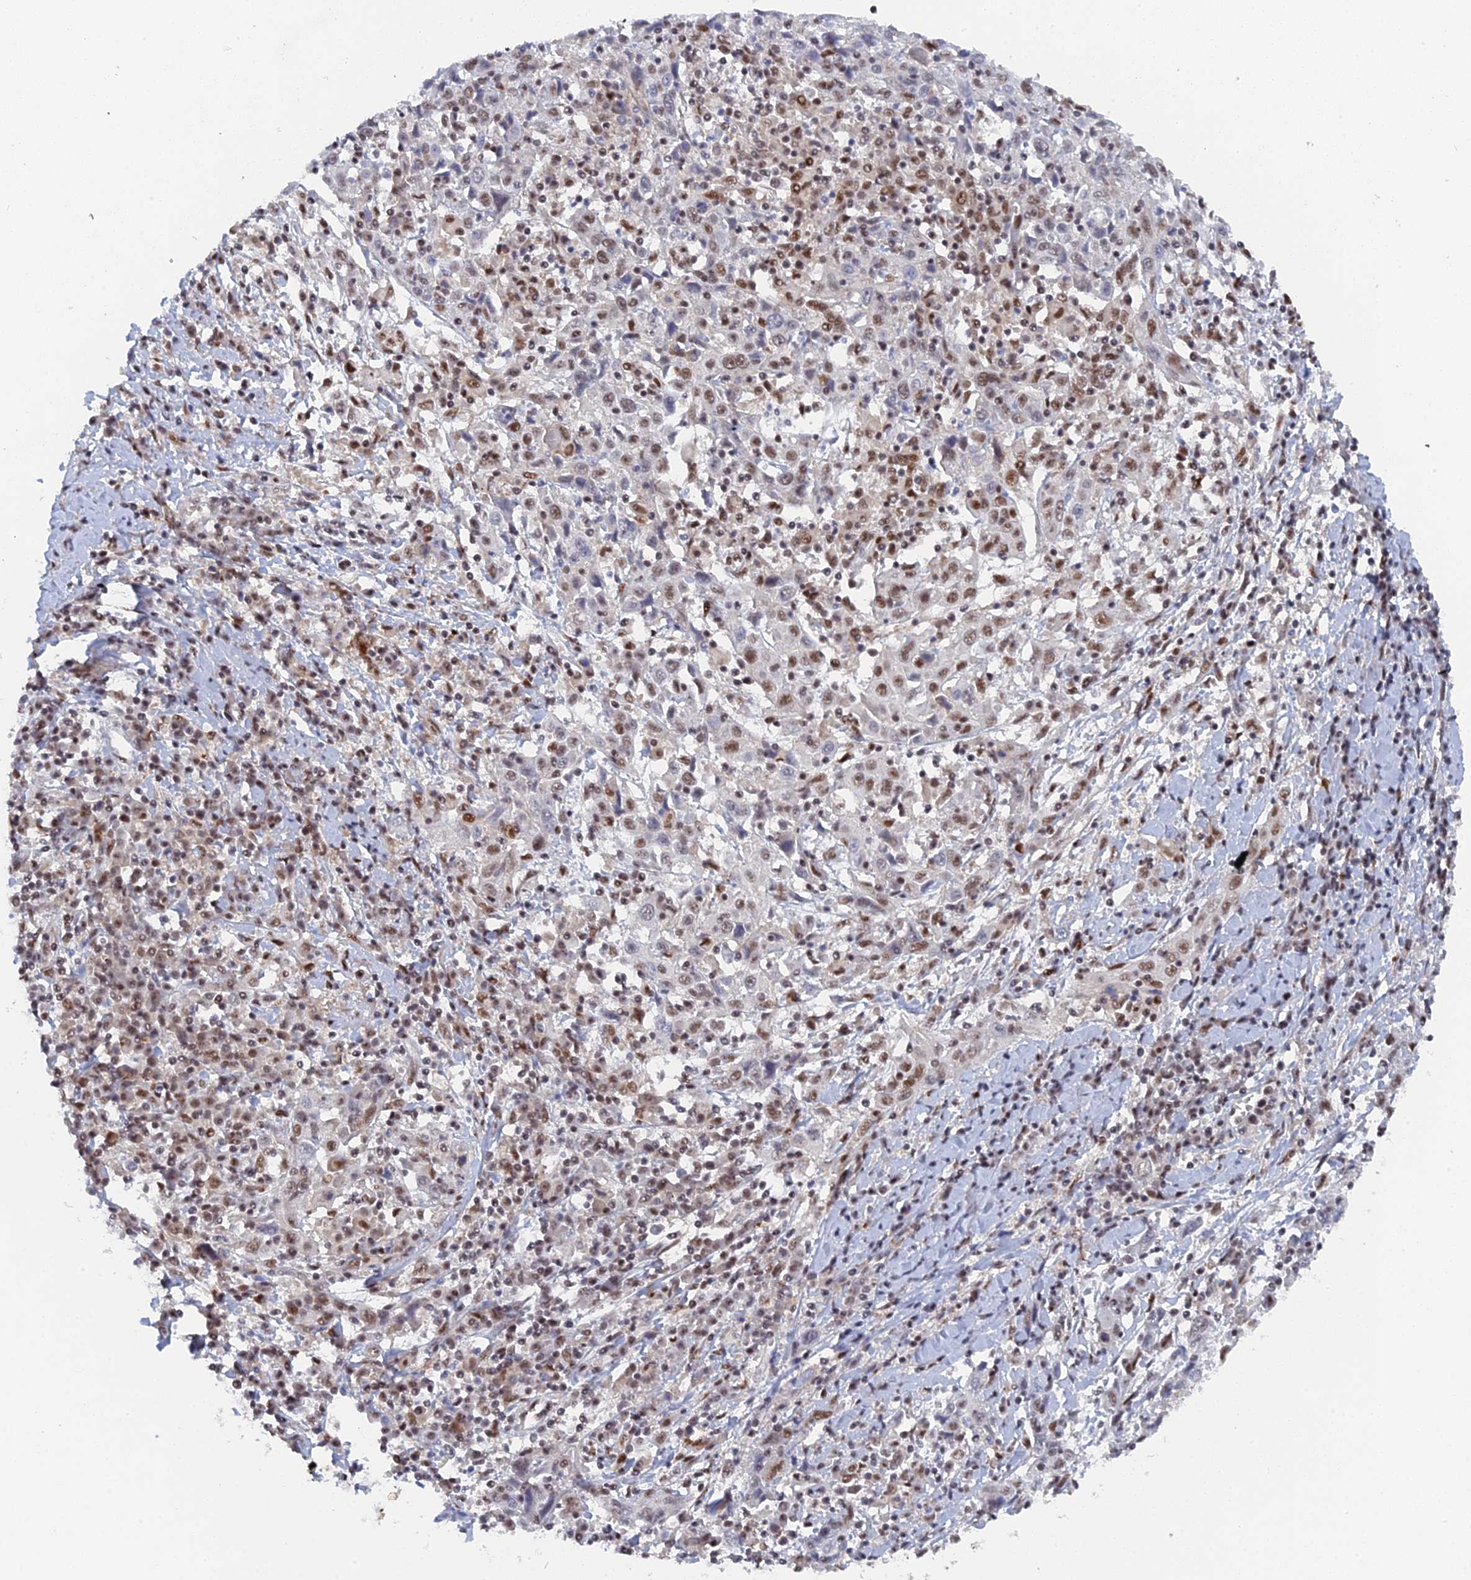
{"staining": {"intensity": "moderate", "quantity": "25%-75%", "location": "nuclear"}, "tissue": "cervical cancer", "cell_type": "Tumor cells", "image_type": "cancer", "snomed": [{"axis": "morphology", "description": "Squamous cell carcinoma, NOS"}, {"axis": "topography", "description": "Cervix"}], "caption": "A high-resolution image shows IHC staining of squamous cell carcinoma (cervical), which reveals moderate nuclear positivity in about 25%-75% of tumor cells.", "gene": "CCDC85A", "patient": {"sex": "female", "age": 46}}